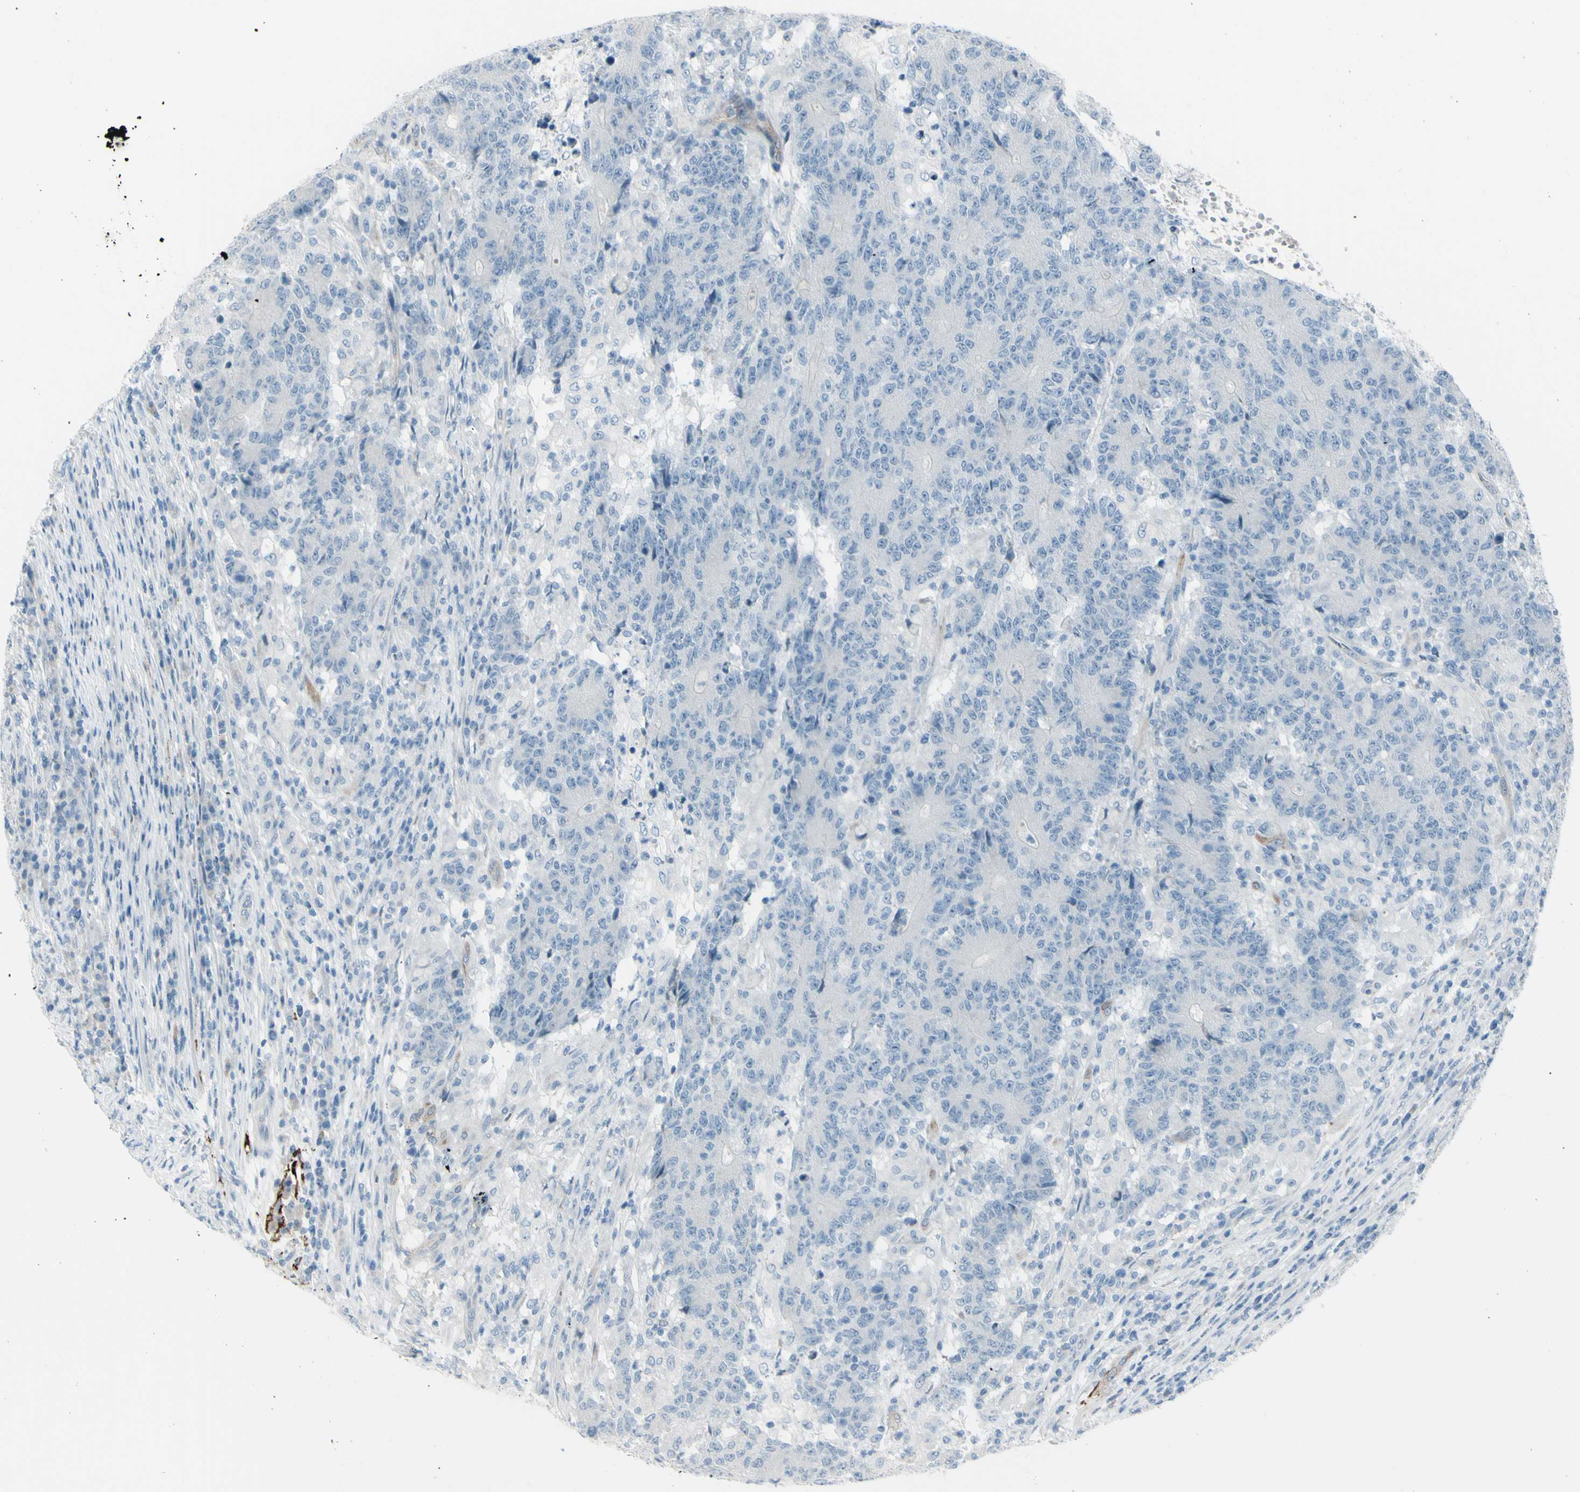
{"staining": {"intensity": "negative", "quantity": "none", "location": "none"}, "tissue": "colorectal cancer", "cell_type": "Tumor cells", "image_type": "cancer", "snomed": [{"axis": "morphology", "description": "Normal tissue, NOS"}, {"axis": "morphology", "description": "Adenocarcinoma, NOS"}, {"axis": "topography", "description": "Colon"}], "caption": "Human colorectal adenocarcinoma stained for a protein using IHC exhibits no positivity in tumor cells.", "gene": "GPR34", "patient": {"sex": "female", "age": 75}}